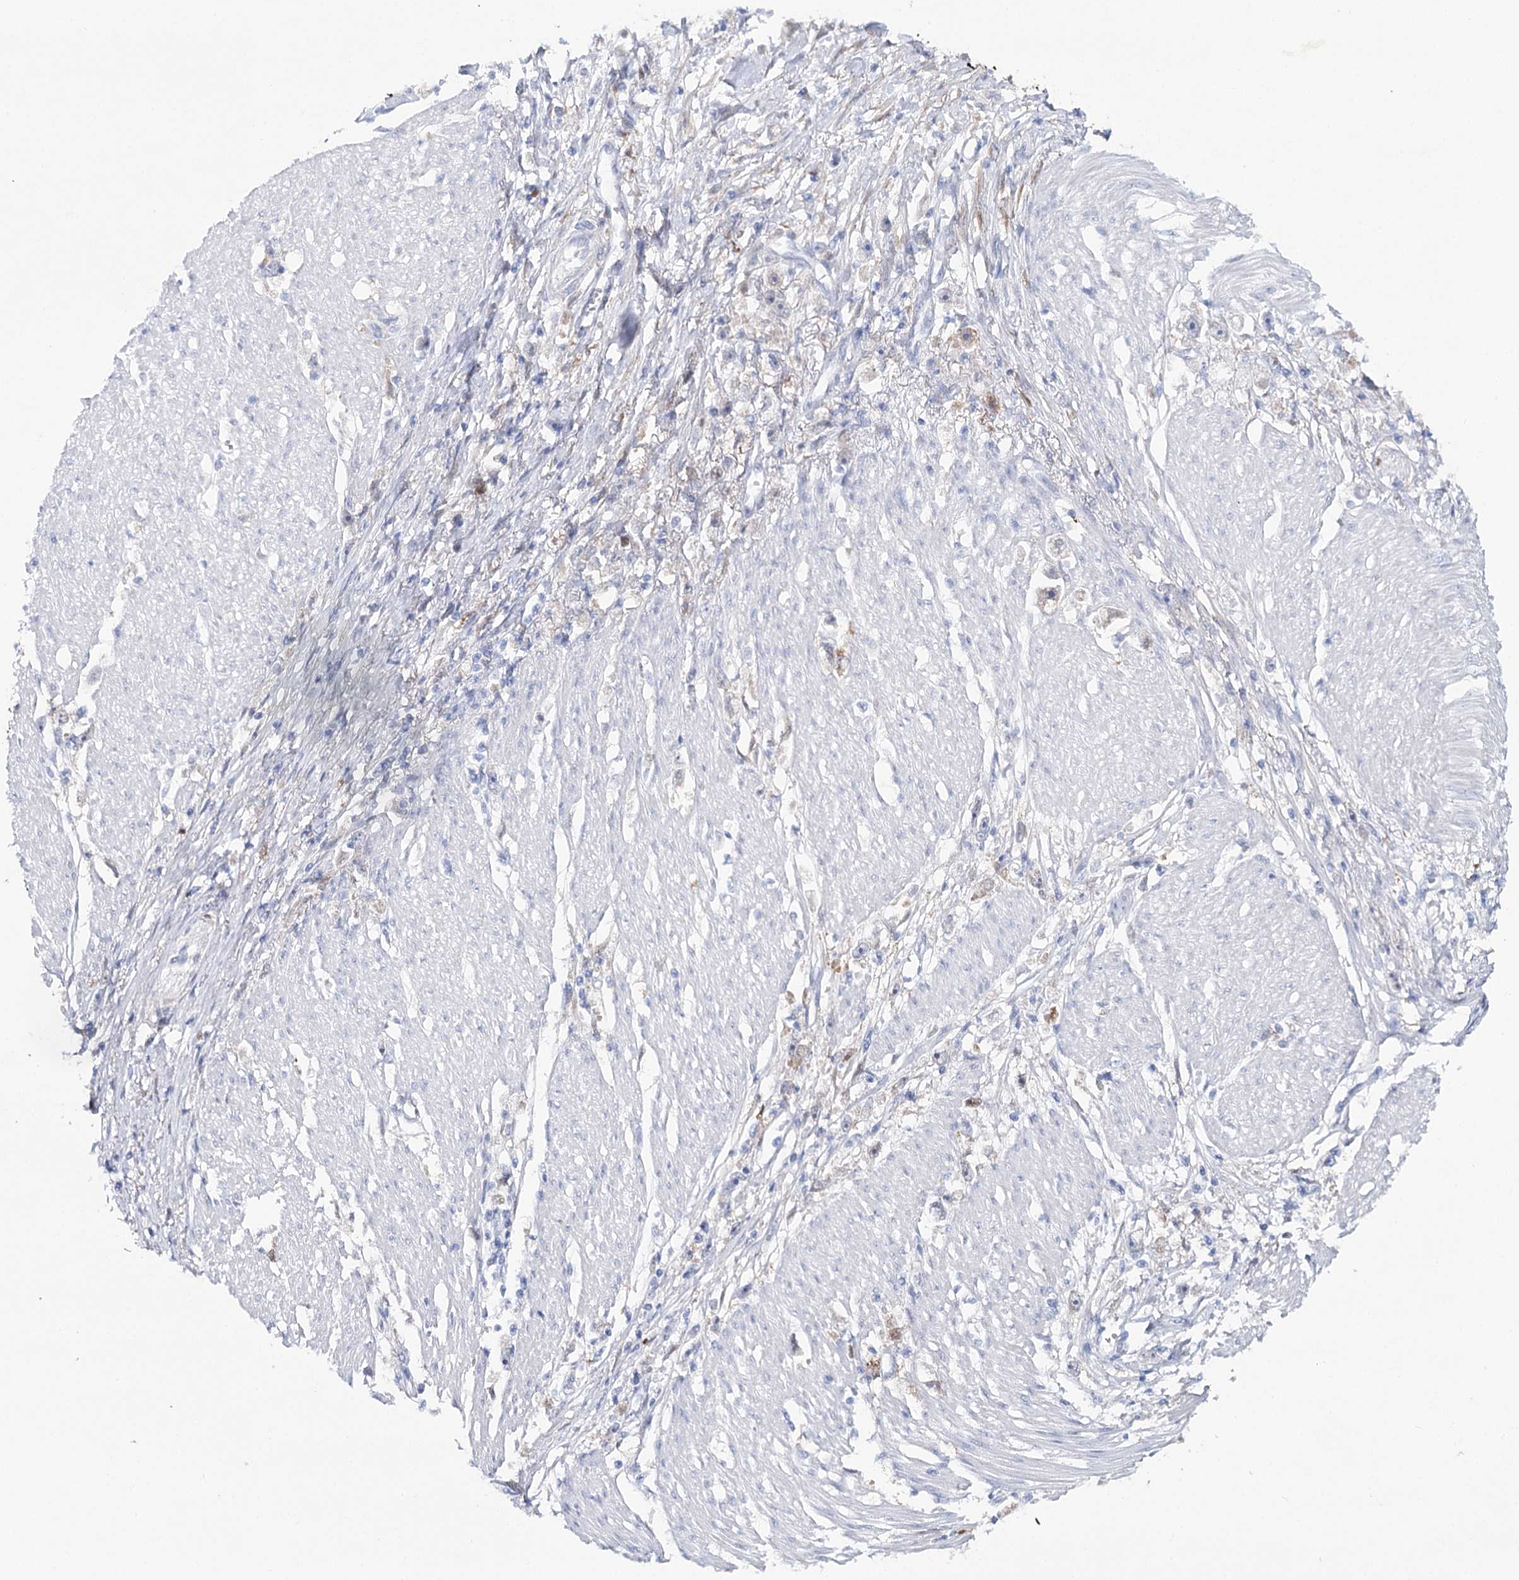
{"staining": {"intensity": "negative", "quantity": "none", "location": "none"}, "tissue": "stomach cancer", "cell_type": "Tumor cells", "image_type": "cancer", "snomed": [{"axis": "morphology", "description": "Adenocarcinoma, NOS"}, {"axis": "topography", "description": "Stomach"}], "caption": "Micrograph shows no protein positivity in tumor cells of stomach cancer tissue.", "gene": "UGDH", "patient": {"sex": "female", "age": 59}}